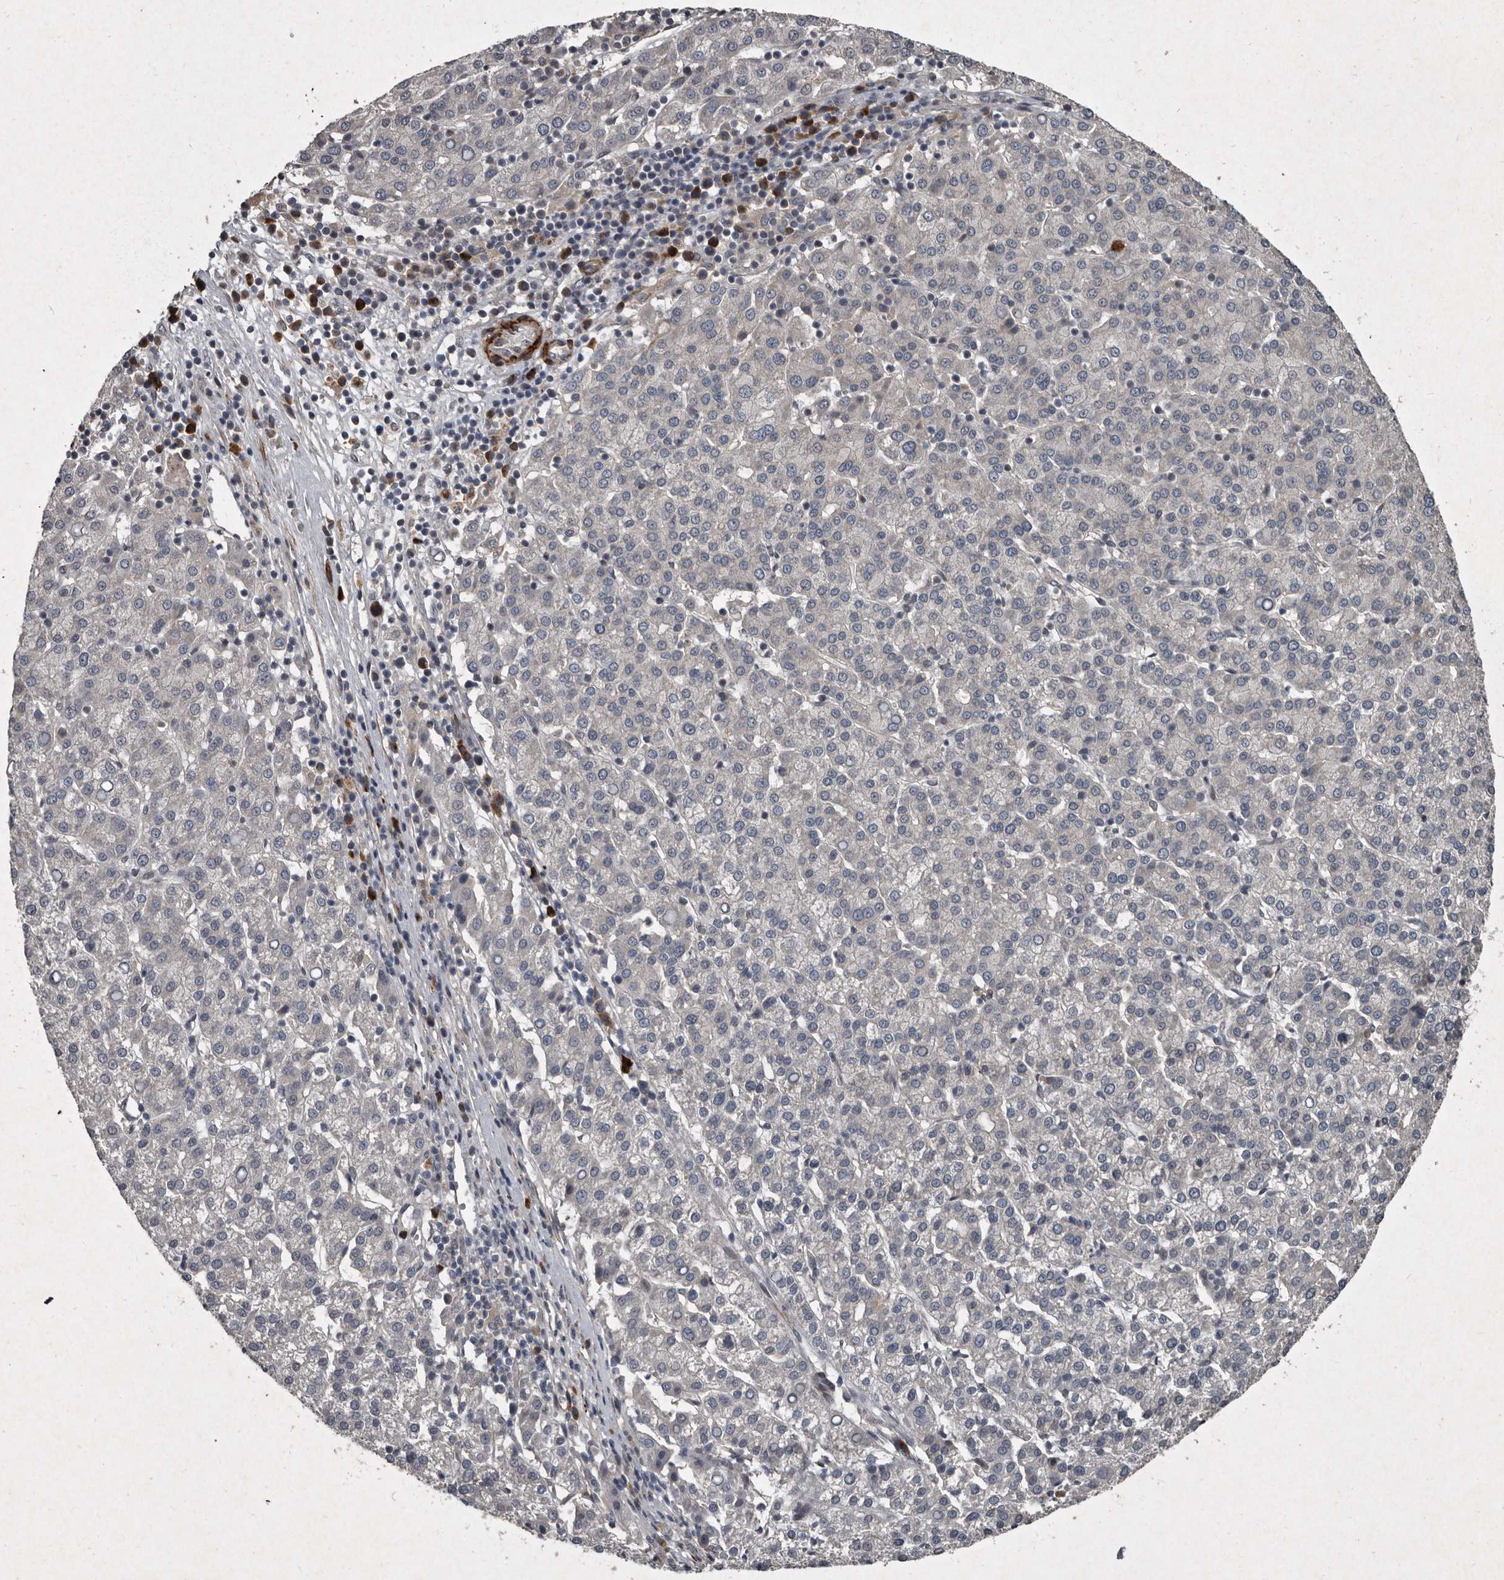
{"staining": {"intensity": "negative", "quantity": "none", "location": "none"}, "tissue": "liver cancer", "cell_type": "Tumor cells", "image_type": "cancer", "snomed": [{"axis": "morphology", "description": "Carcinoma, Hepatocellular, NOS"}, {"axis": "topography", "description": "Liver"}], "caption": "Image shows no protein expression in tumor cells of liver cancer (hepatocellular carcinoma) tissue.", "gene": "MRPS15", "patient": {"sex": "female", "age": 58}}